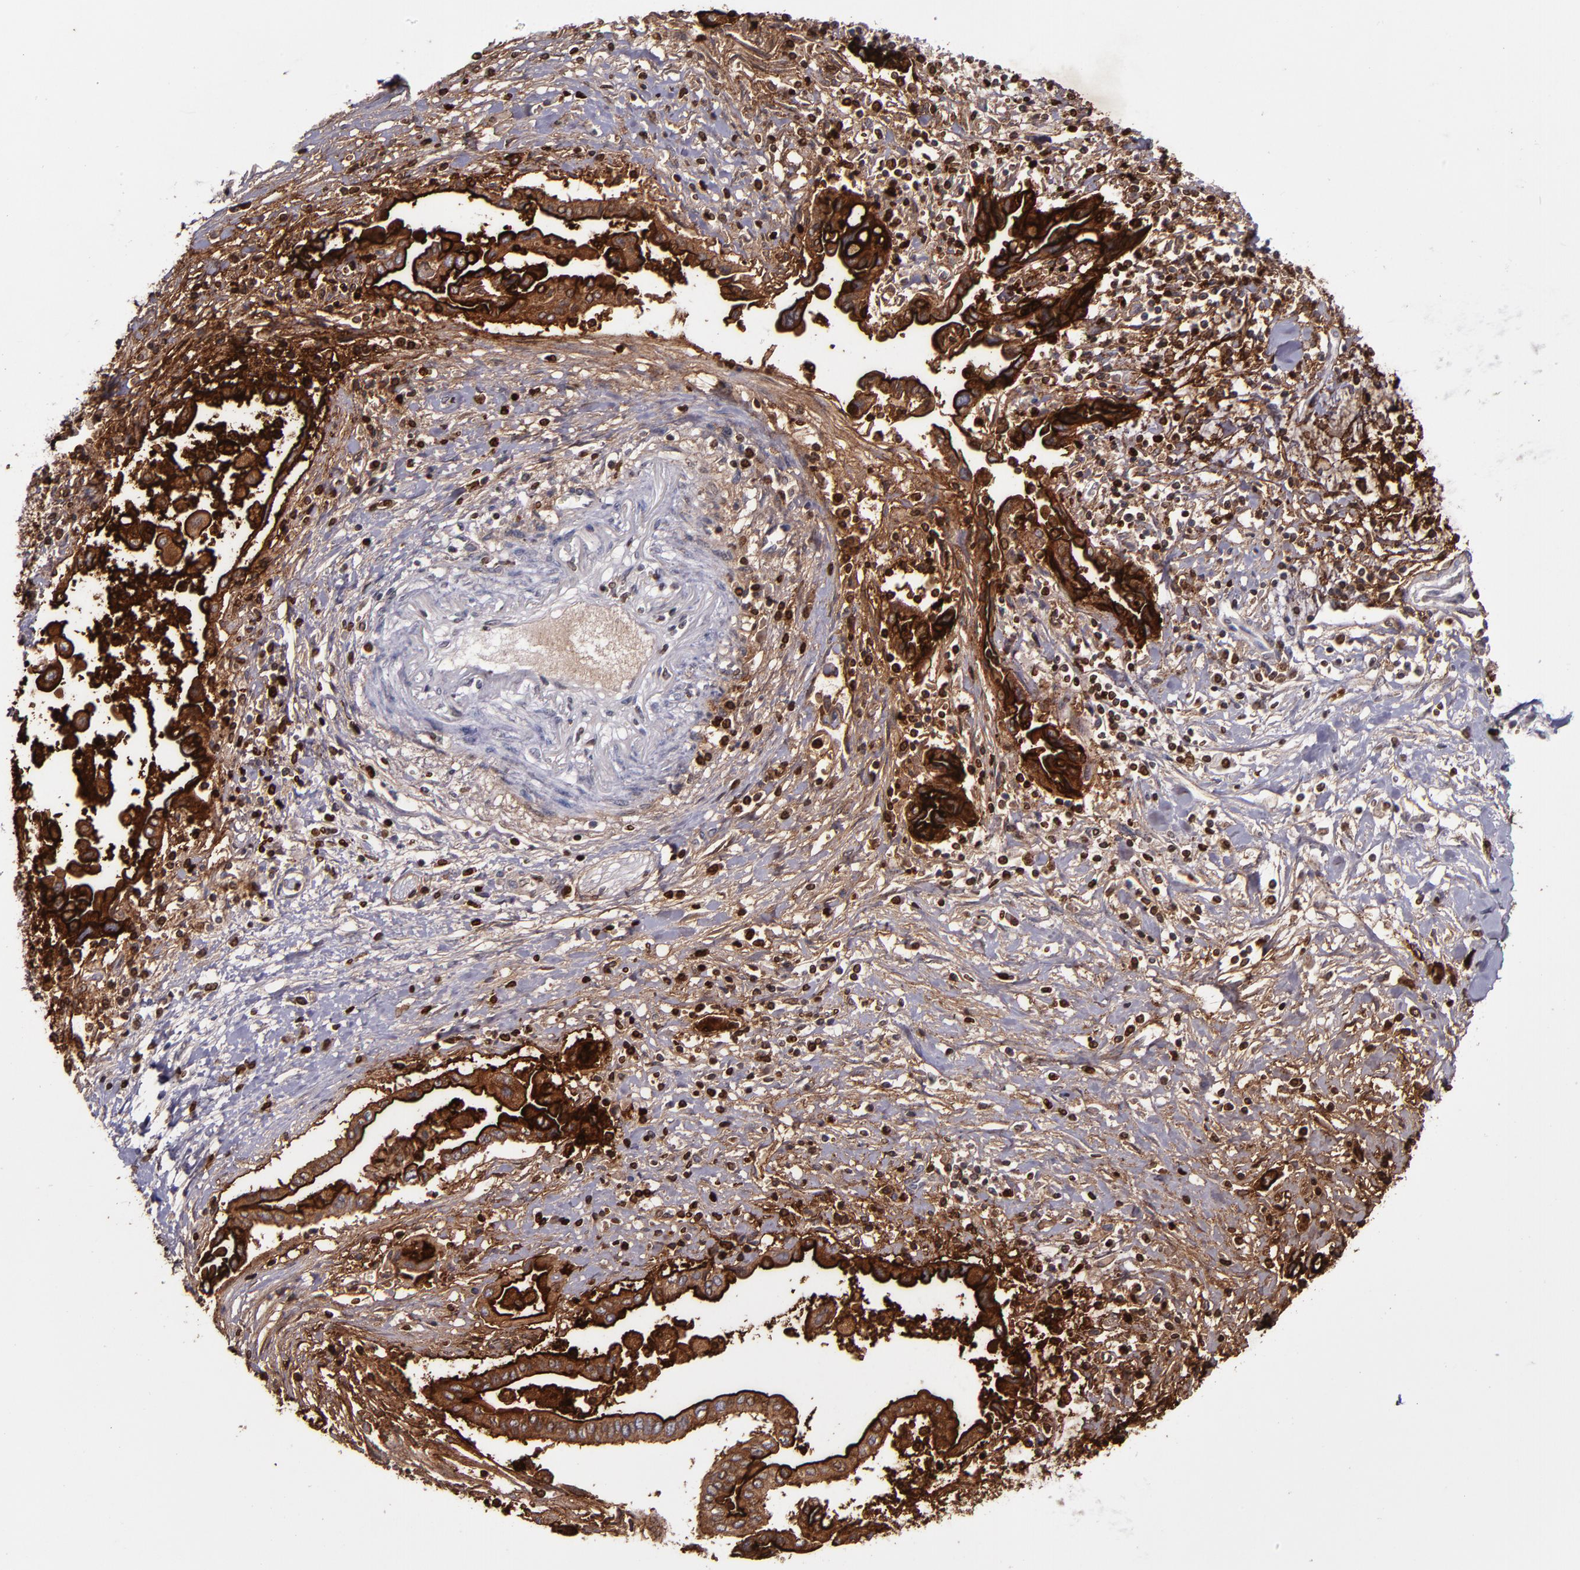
{"staining": {"intensity": "strong", "quantity": ">75%", "location": "cytoplasmic/membranous"}, "tissue": "pancreatic cancer", "cell_type": "Tumor cells", "image_type": "cancer", "snomed": [{"axis": "morphology", "description": "Adenocarcinoma, NOS"}, {"axis": "topography", "description": "Pancreas"}], "caption": "Protein expression analysis of adenocarcinoma (pancreatic) exhibits strong cytoplasmic/membranous staining in approximately >75% of tumor cells. (brown staining indicates protein expression, while blue staining denotes nuclei).", "gene": "MFGE8", "patient": {"sex": "female", "age": 57}}